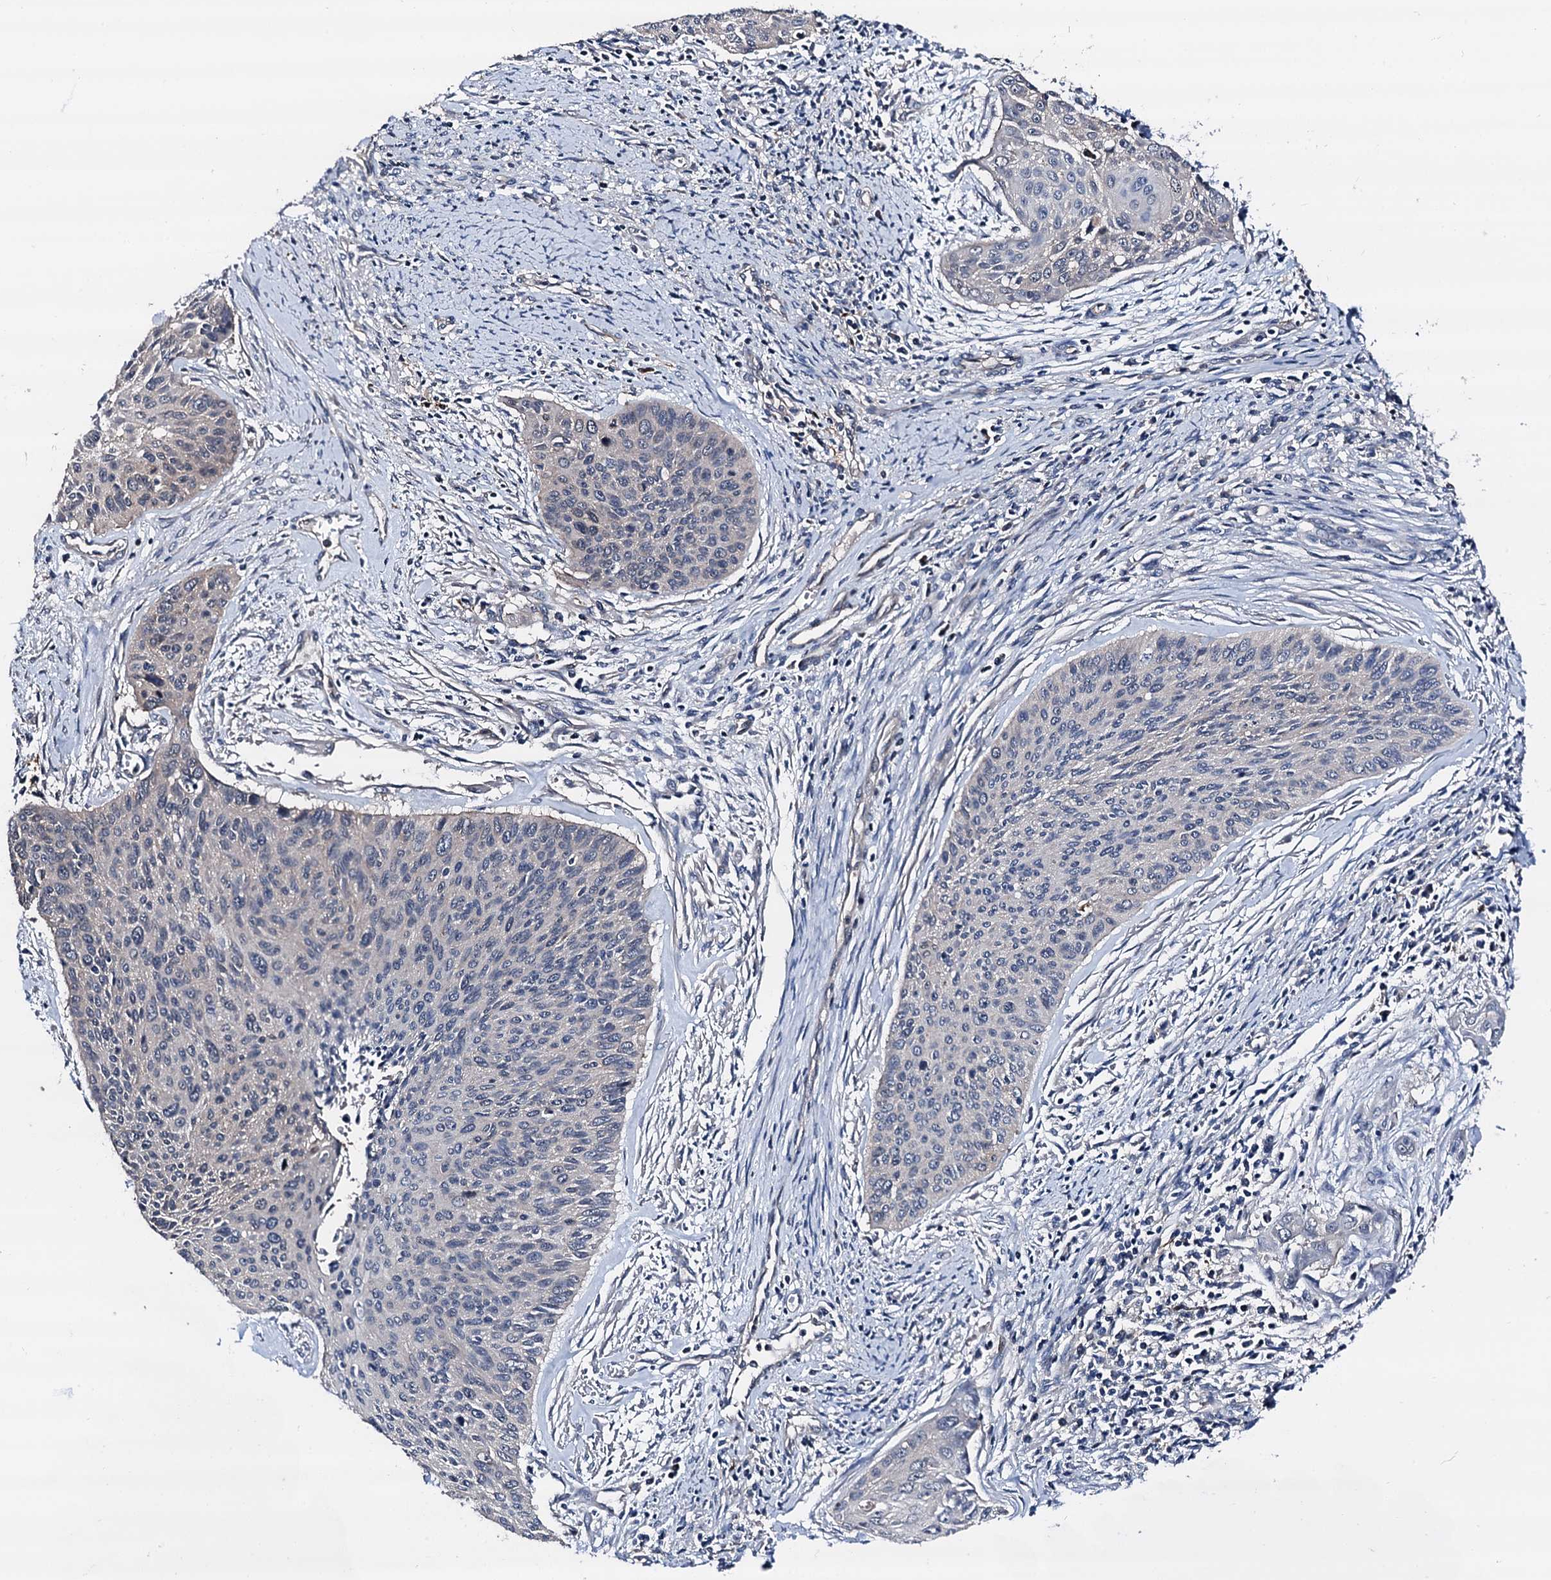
{"staining": {"intensity": "negative", "quantity": "none", "location": "none"}, "tissue": "cervical cancer", "cell_type": "Tumor cells", "image_type": "cancer", "snomed": [{"axis": "morphology", "description": "Squamous cell carcinoma, NOS"}, {"axis": "topography", "description": "Cervix"}], "caption": "The photomicrograph displays no staining of tumor cells in cervical cancer.", "gene": "TRAFD1", "patient": {"sex": "female", "age": 55}}